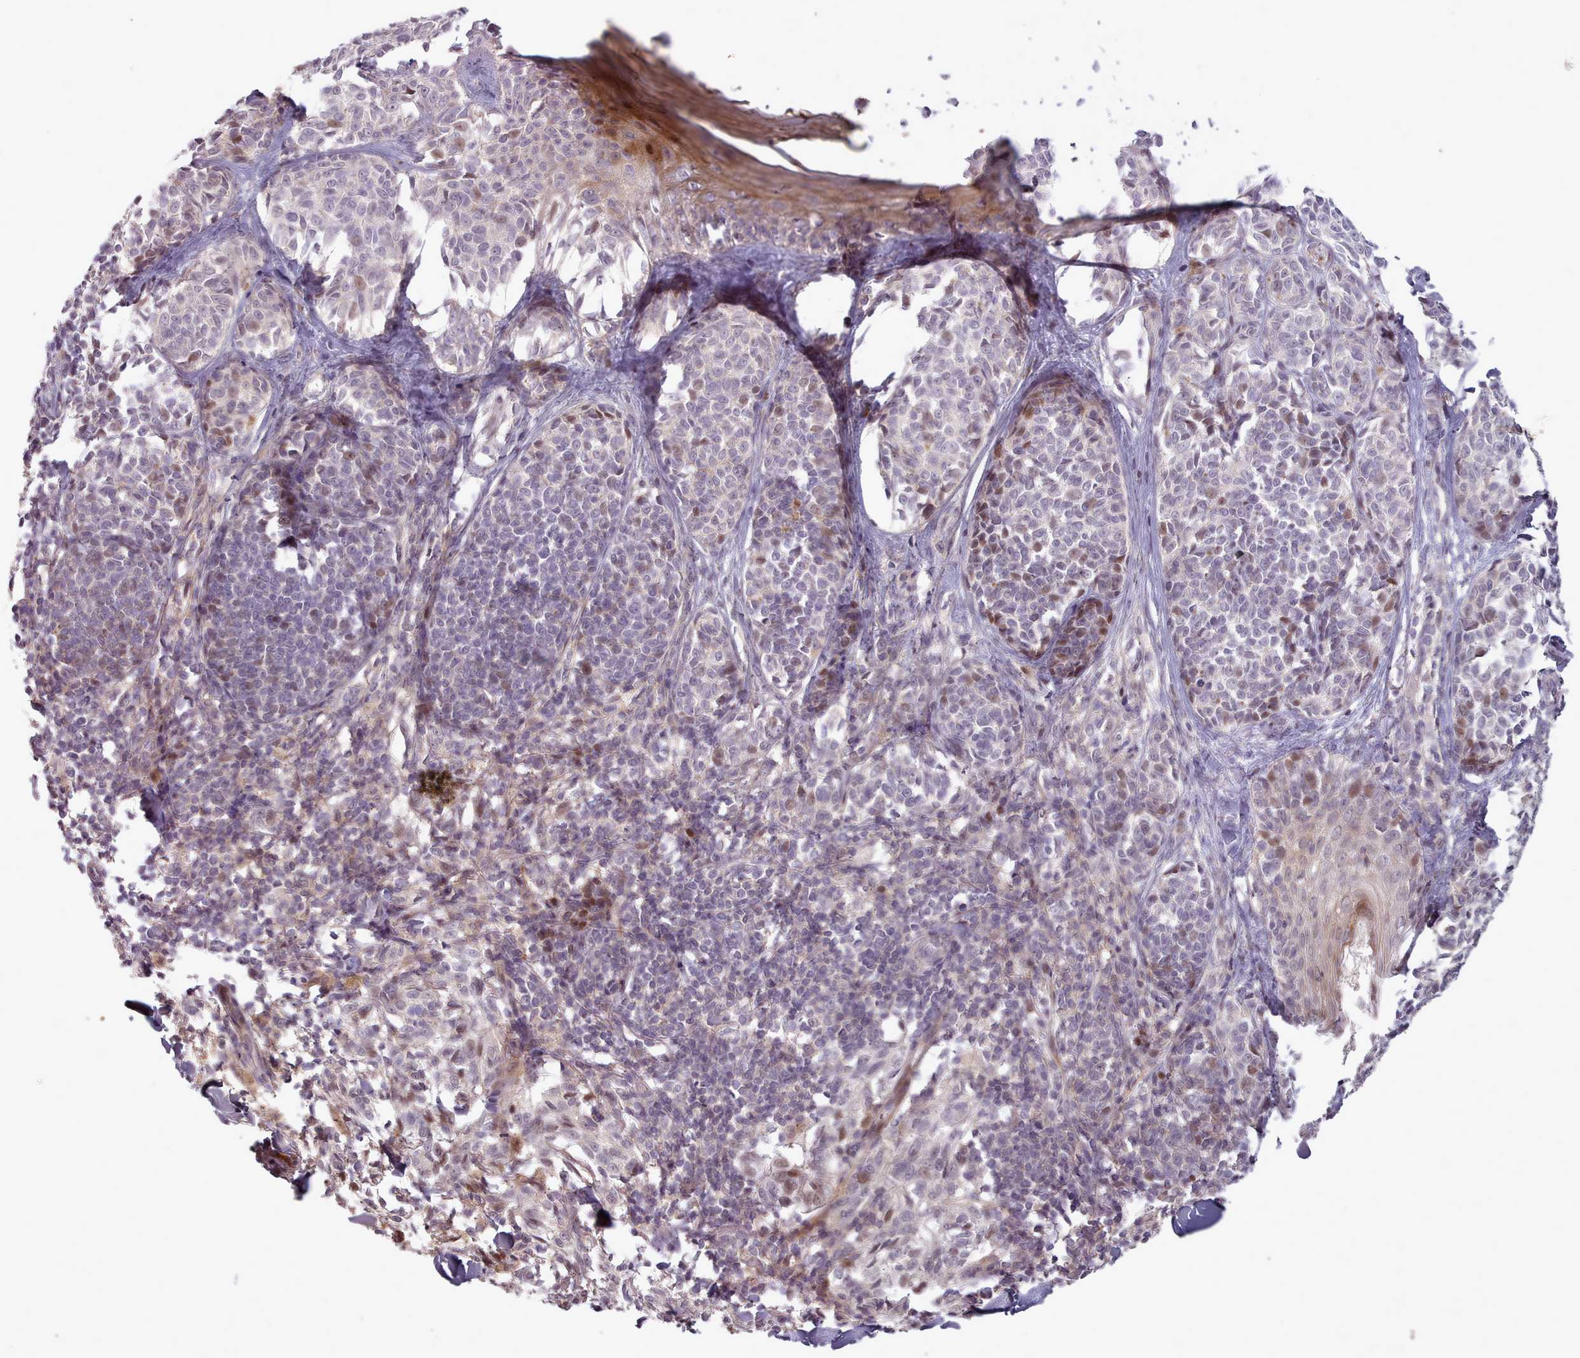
{"staining": {"intensity": "negative", "quantity": "none", "location": "none"}, "tissue": "melanoma", "cell_type": "Tumor cells", "image_type": "cancer", "snomed": [{"axis": "morphology", "description": "Malignant melanoma, NOS"}, {"axis": "topography", "description": "Skin of upper extremity"}], "caption": "Melanoma stained for a protein using IHC displays no staining tumor cells.", "gene": "LEFTY2", "patient": {"sex": "male", "age": 40}}